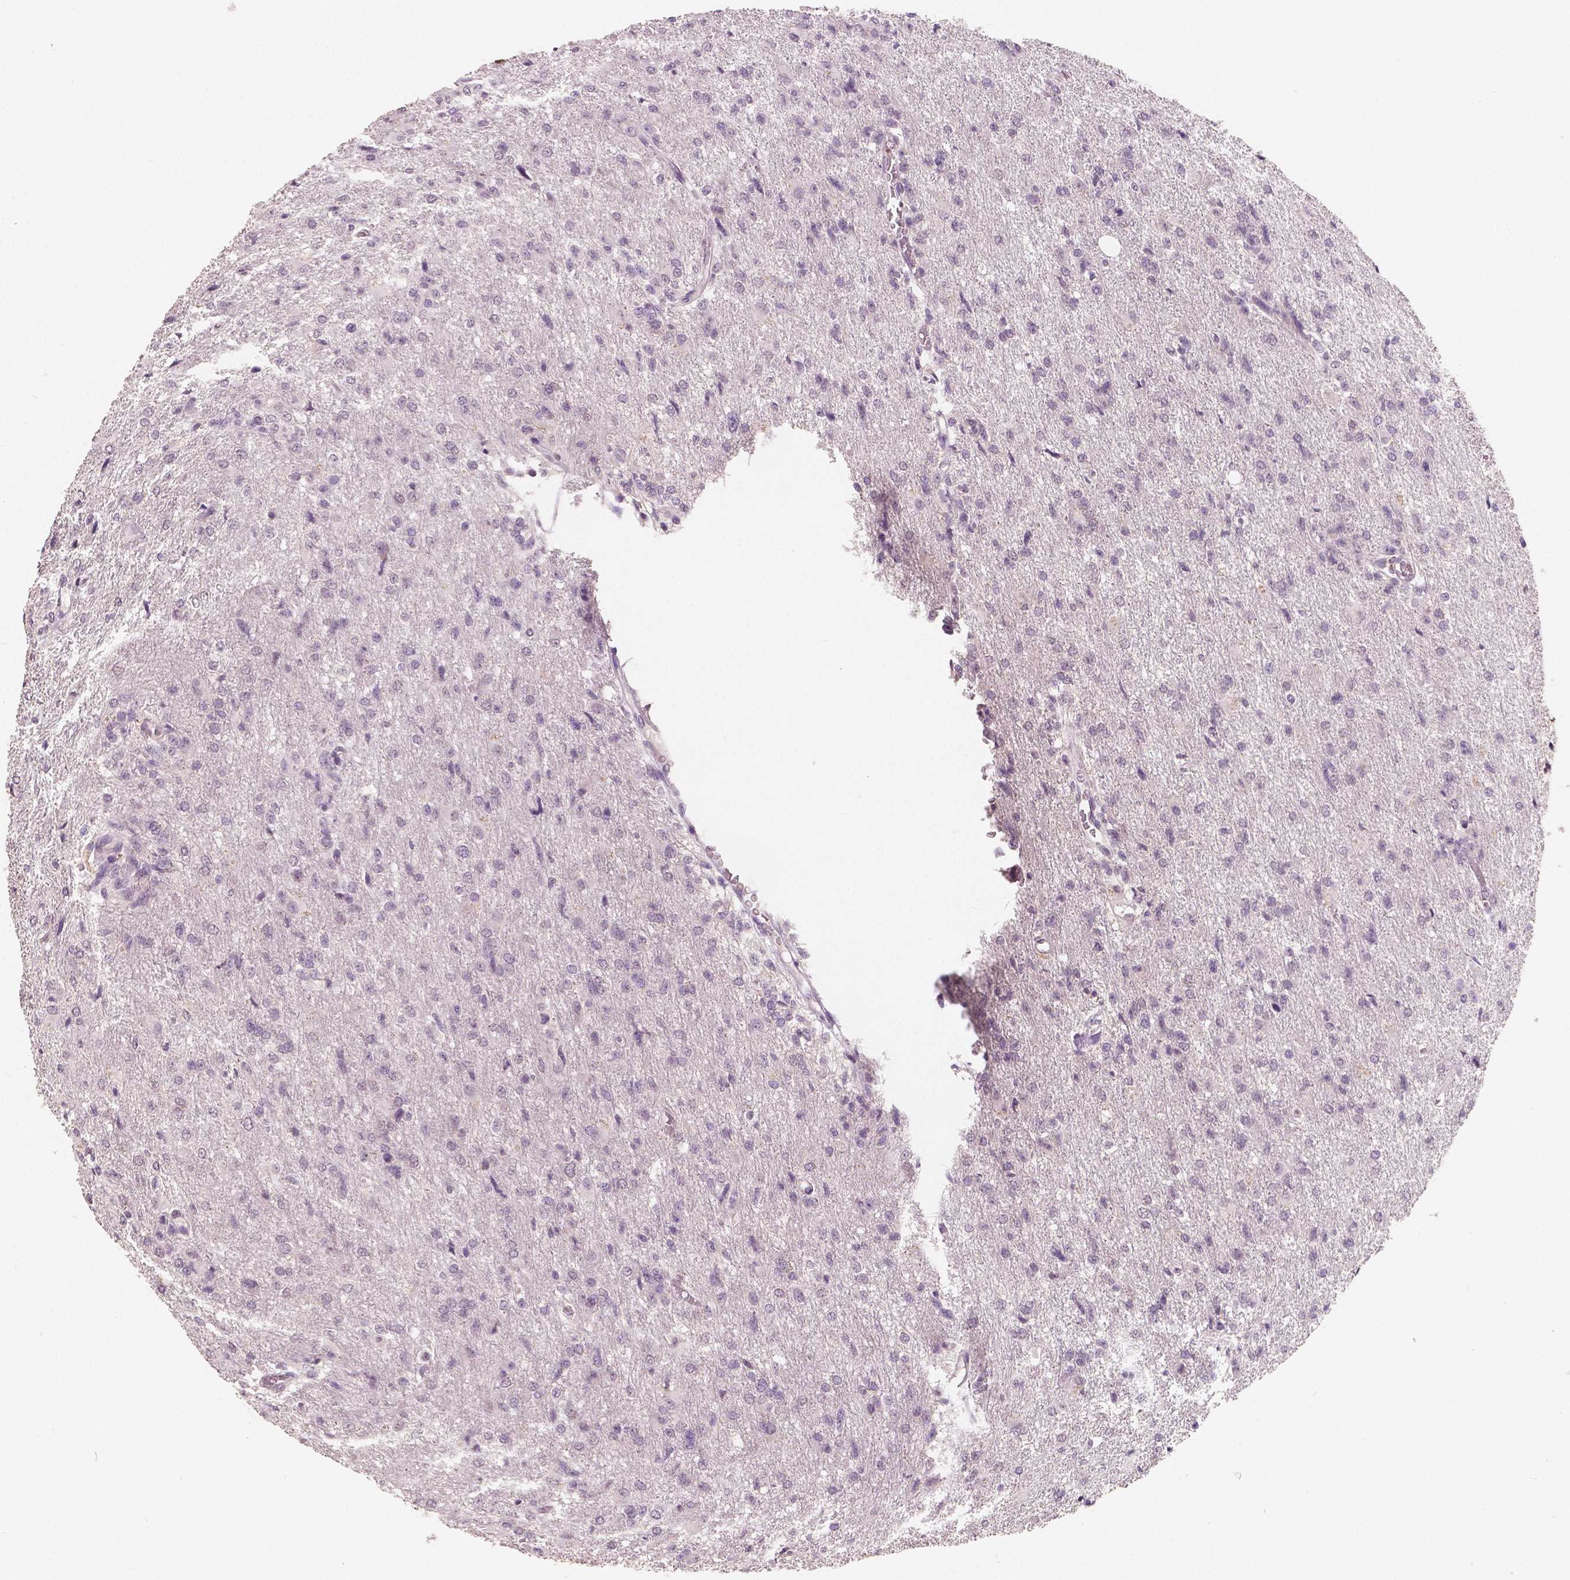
{"staining": {"intensity": "negative", "quantity": "none", "location": "none"}, "tissue": "glioma", "cell_type": "Tumor cells", "image_type": "cancer", "snomed": [{"axis": "morphology", "description": "Glioma, malignant, High grade"}, {"axis": "topography", "description": "Brain"}], "caption": "This is an IHC image of glioma. There is no staining in tumor cells.", "gene": "RNASE7", "patient": {"sex": "male", "age": 68}}